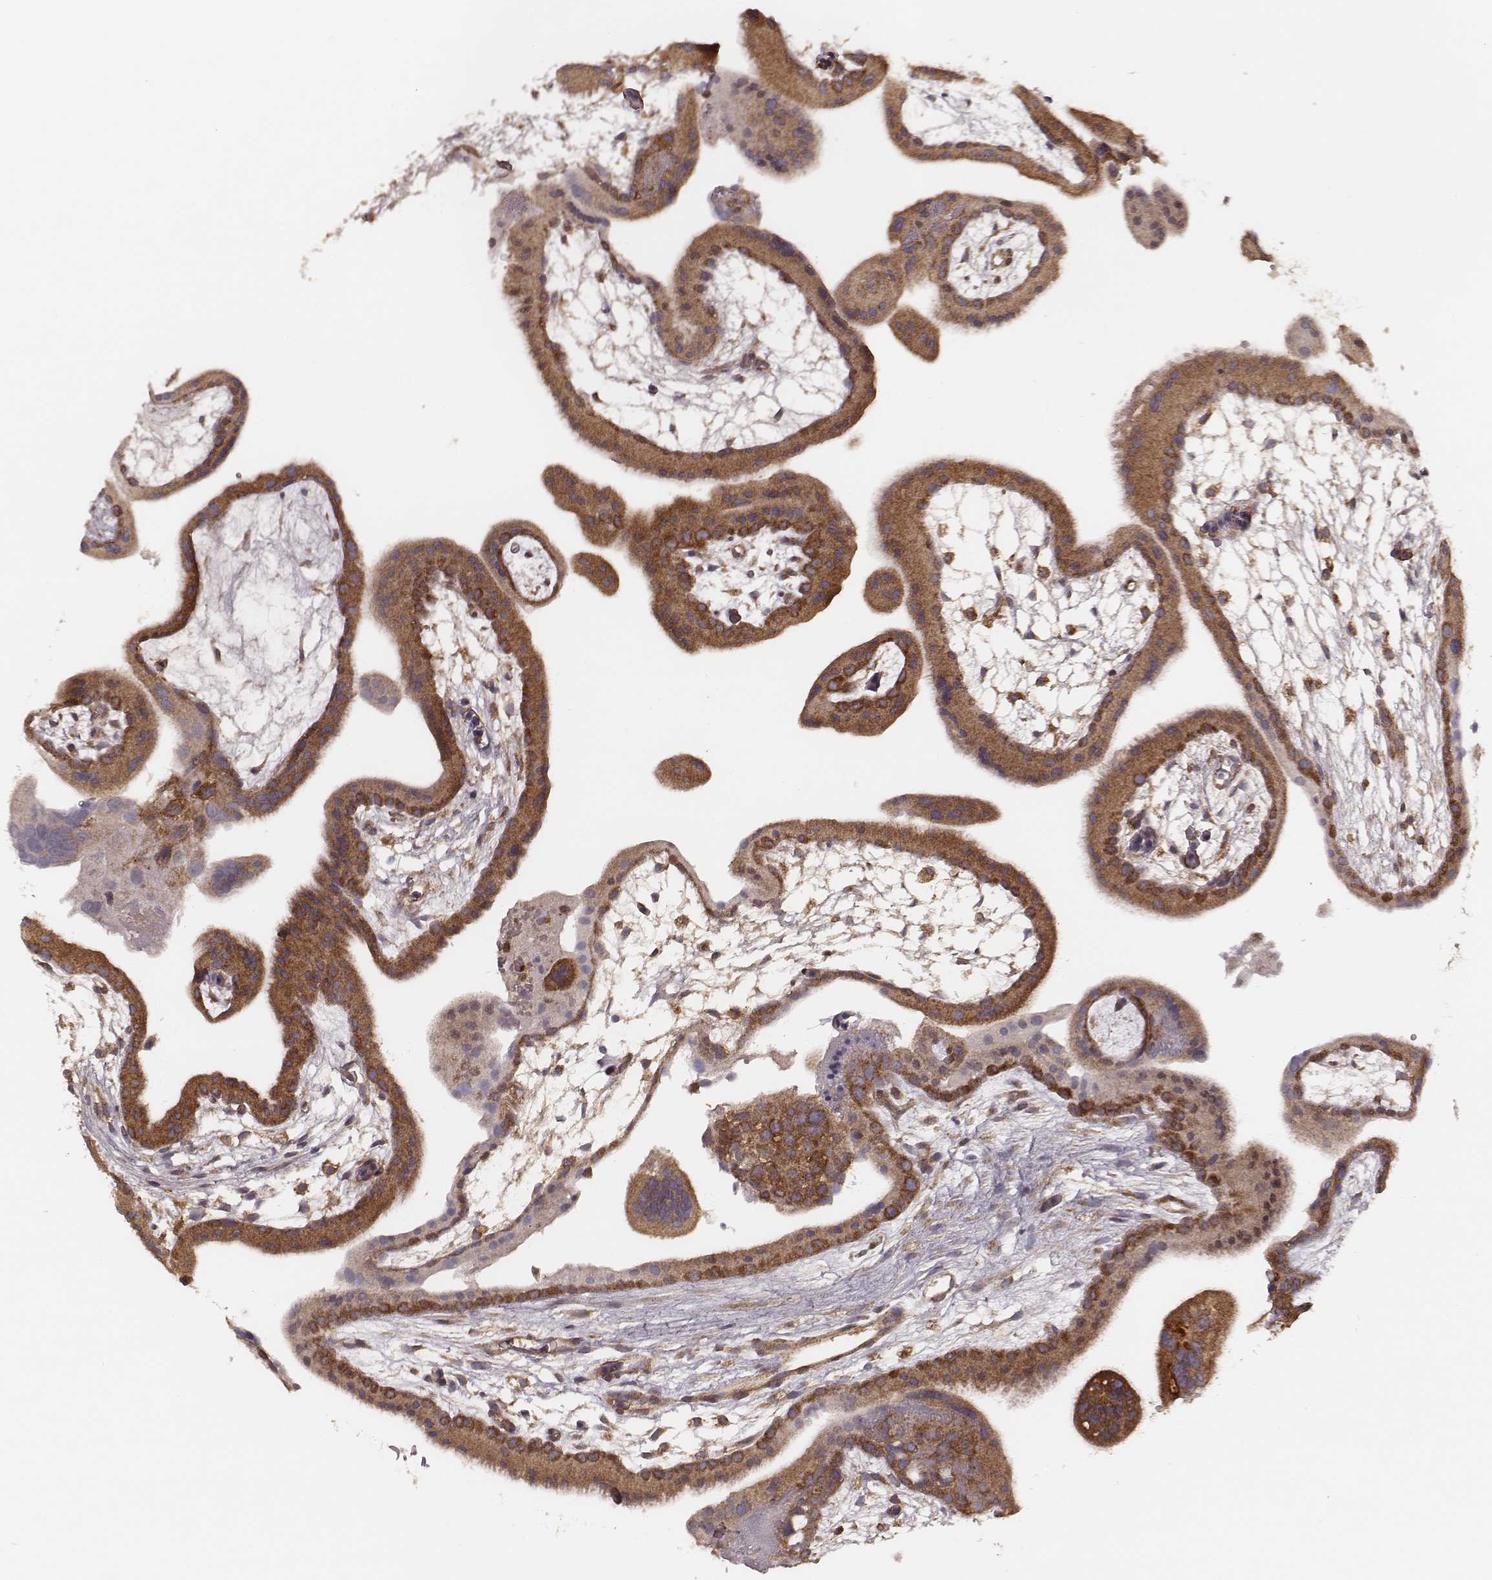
{"staining": {"intensity": "moderate", "quantity": ">75%", "location": "cytoplasmic/membranous"}, "tissue": "placenta", "cell_type": "Decidual cells", "image_type": "normal", "snomed": [{"axis": "morphology", "description": "Normal tissue, NOS"}, {"axis": "topography", "description": "Placenta"}], "caption": "Immunohistochemistry photomicrograph of benign placenta: placenta stained using IHC displays medium levels of moderate protein expression localized specifically in the cytoplasmic/membranous of decidual cells, appearing as a cytoplasmic/membranous brown color.", "gene": "CARS1", "patient": {"sex": "female", "age": 19}}